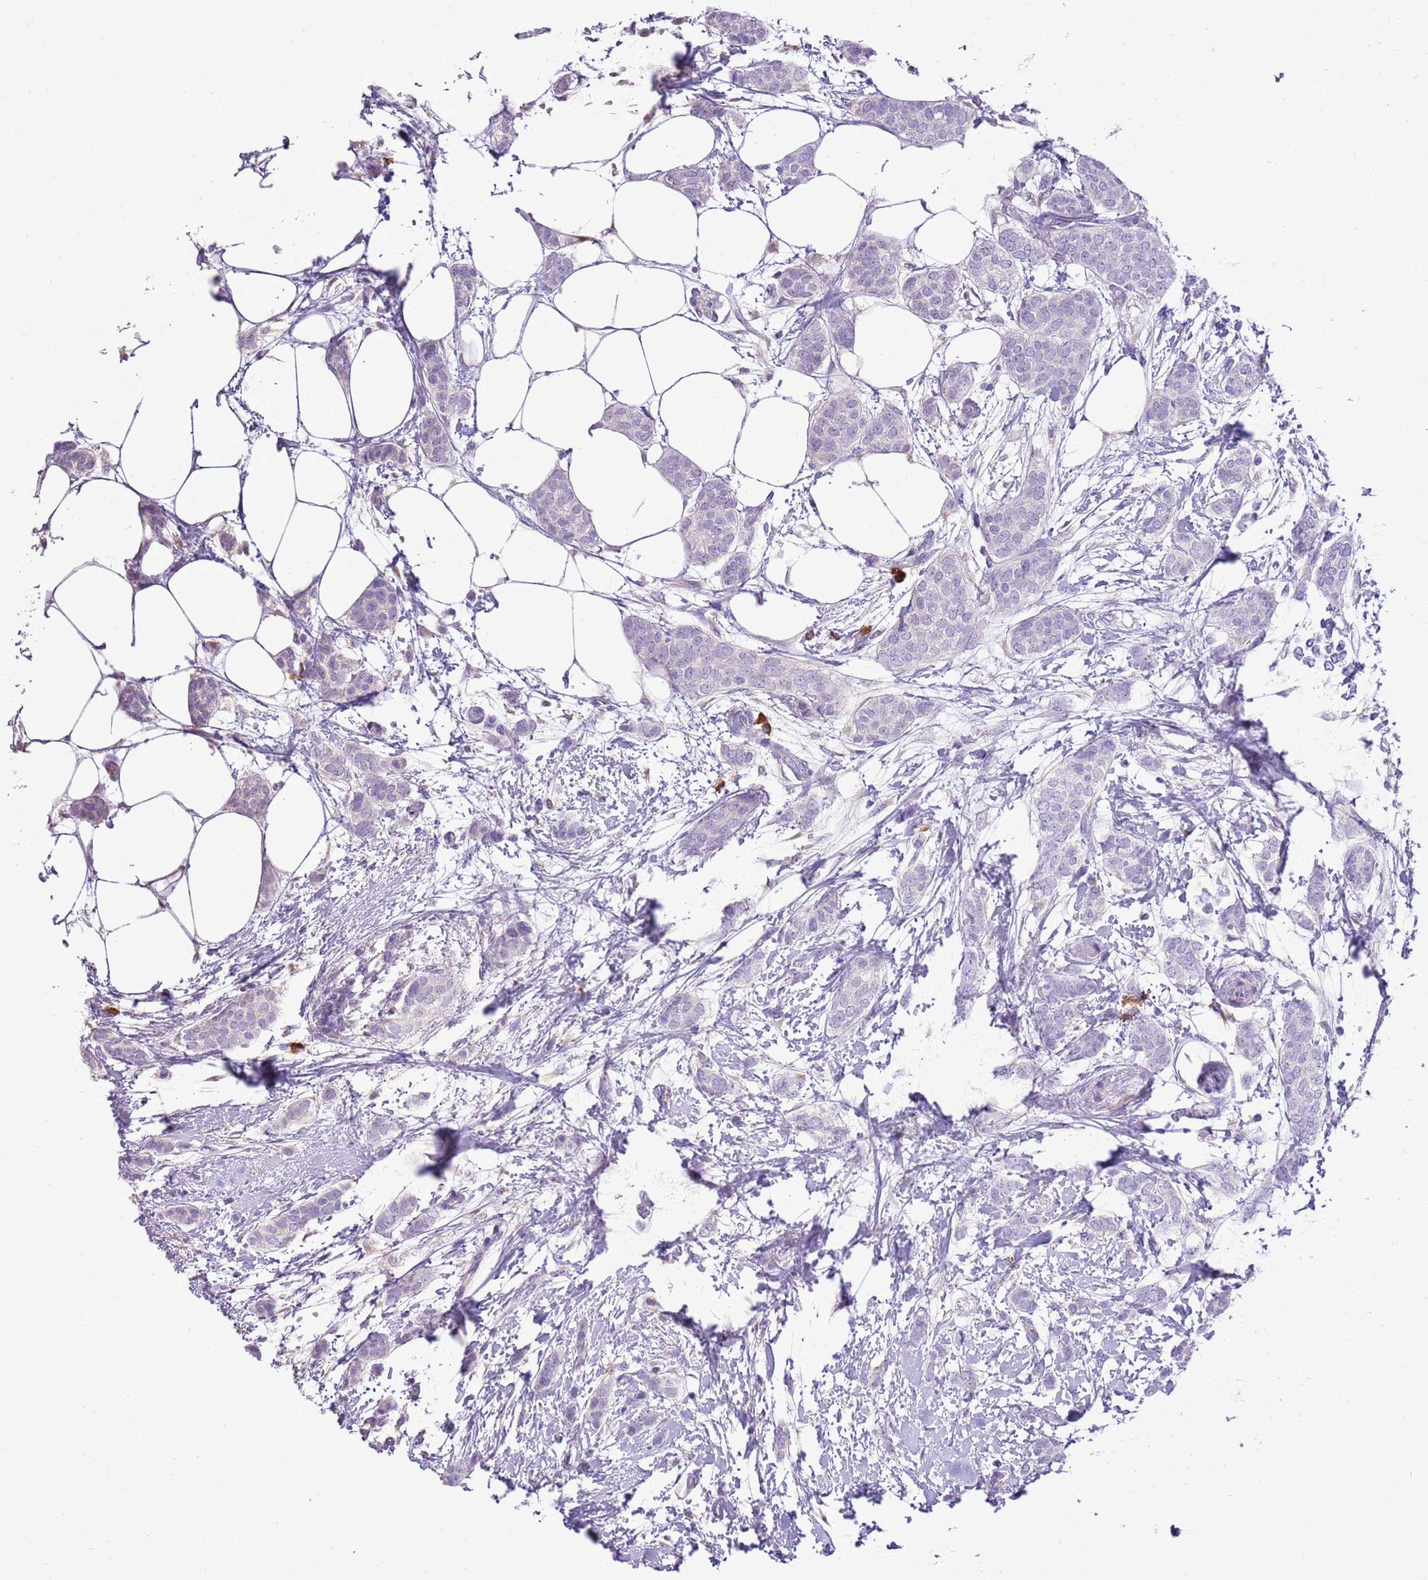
{"staining": {"intensity": "negative", "quantity": "none", "location": "none"}, "tissue": "breast cancer", "cell_type": "Tumor cells", "image_type": "cancer", "snomed": [{"axis": "morphology", "description": "Duct carcinoma"}, {"axis": "topography", "description": "Breast"}], "caption": "Tumor cells are negative for protein expression in human breast cancer (invasive ductal carcinoma). The staining is performed using DAB brown chromogen with nuclei counter-stained in using hematoxylin.", "gene": "AAR2", "patient": {"sex": "female", "age": 72}}